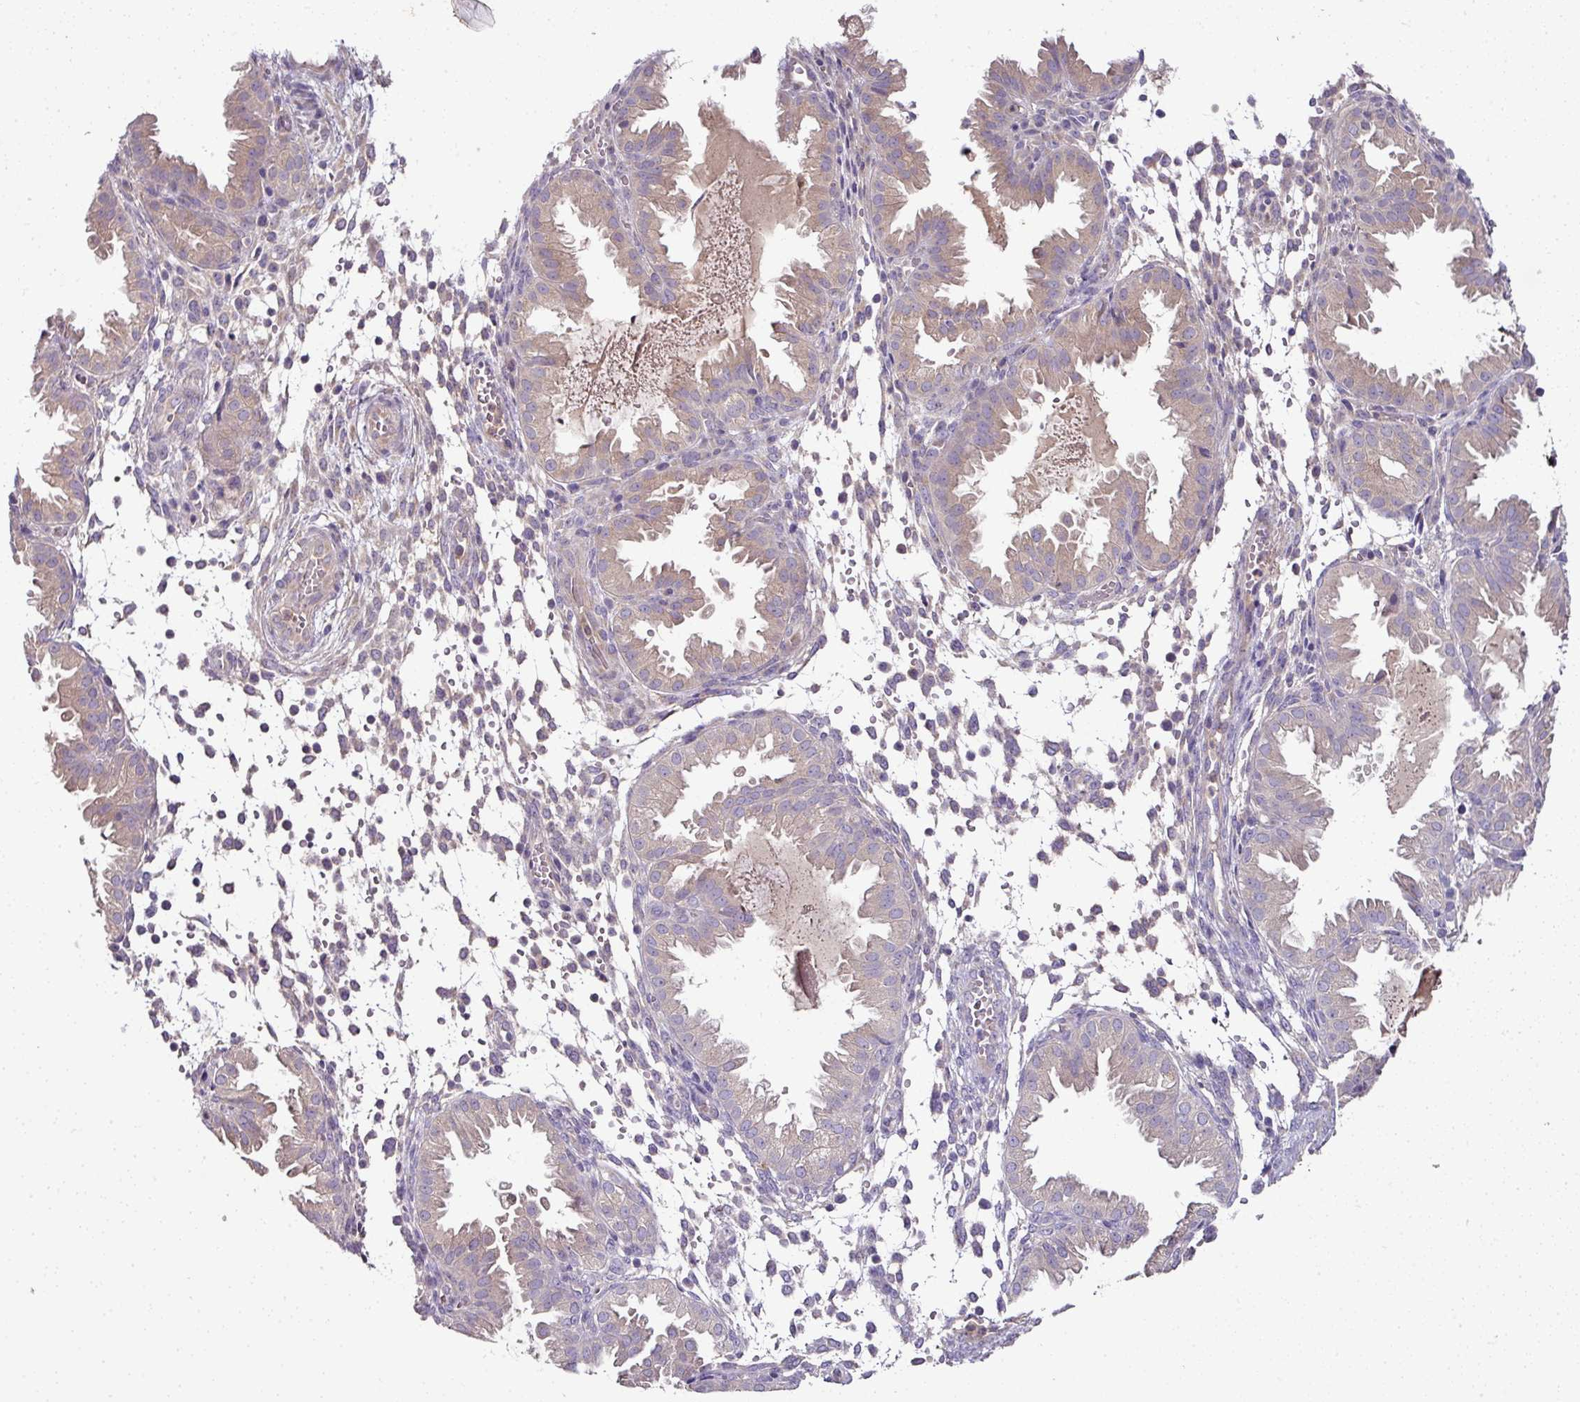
{"staining": {"intensity": "negative", "quantity": "none", "location": "none"}, "tissue": "endometrium", "cell_type": "Cells in endometrial stroma", "image_type": "normal", "snomed": [{"axis": "morphology", "description": "Normal tissue, NOS"}, {"axis": "topography", "description": "Endometrium"}], "caption": "IHC photomicrograph of unremarkable human endometrium stained for a protein (brown), which shows no staining in cells in endometrial stroma.", "gene": "SKIC2", "patient": {"sex": "female", "age": 33}}